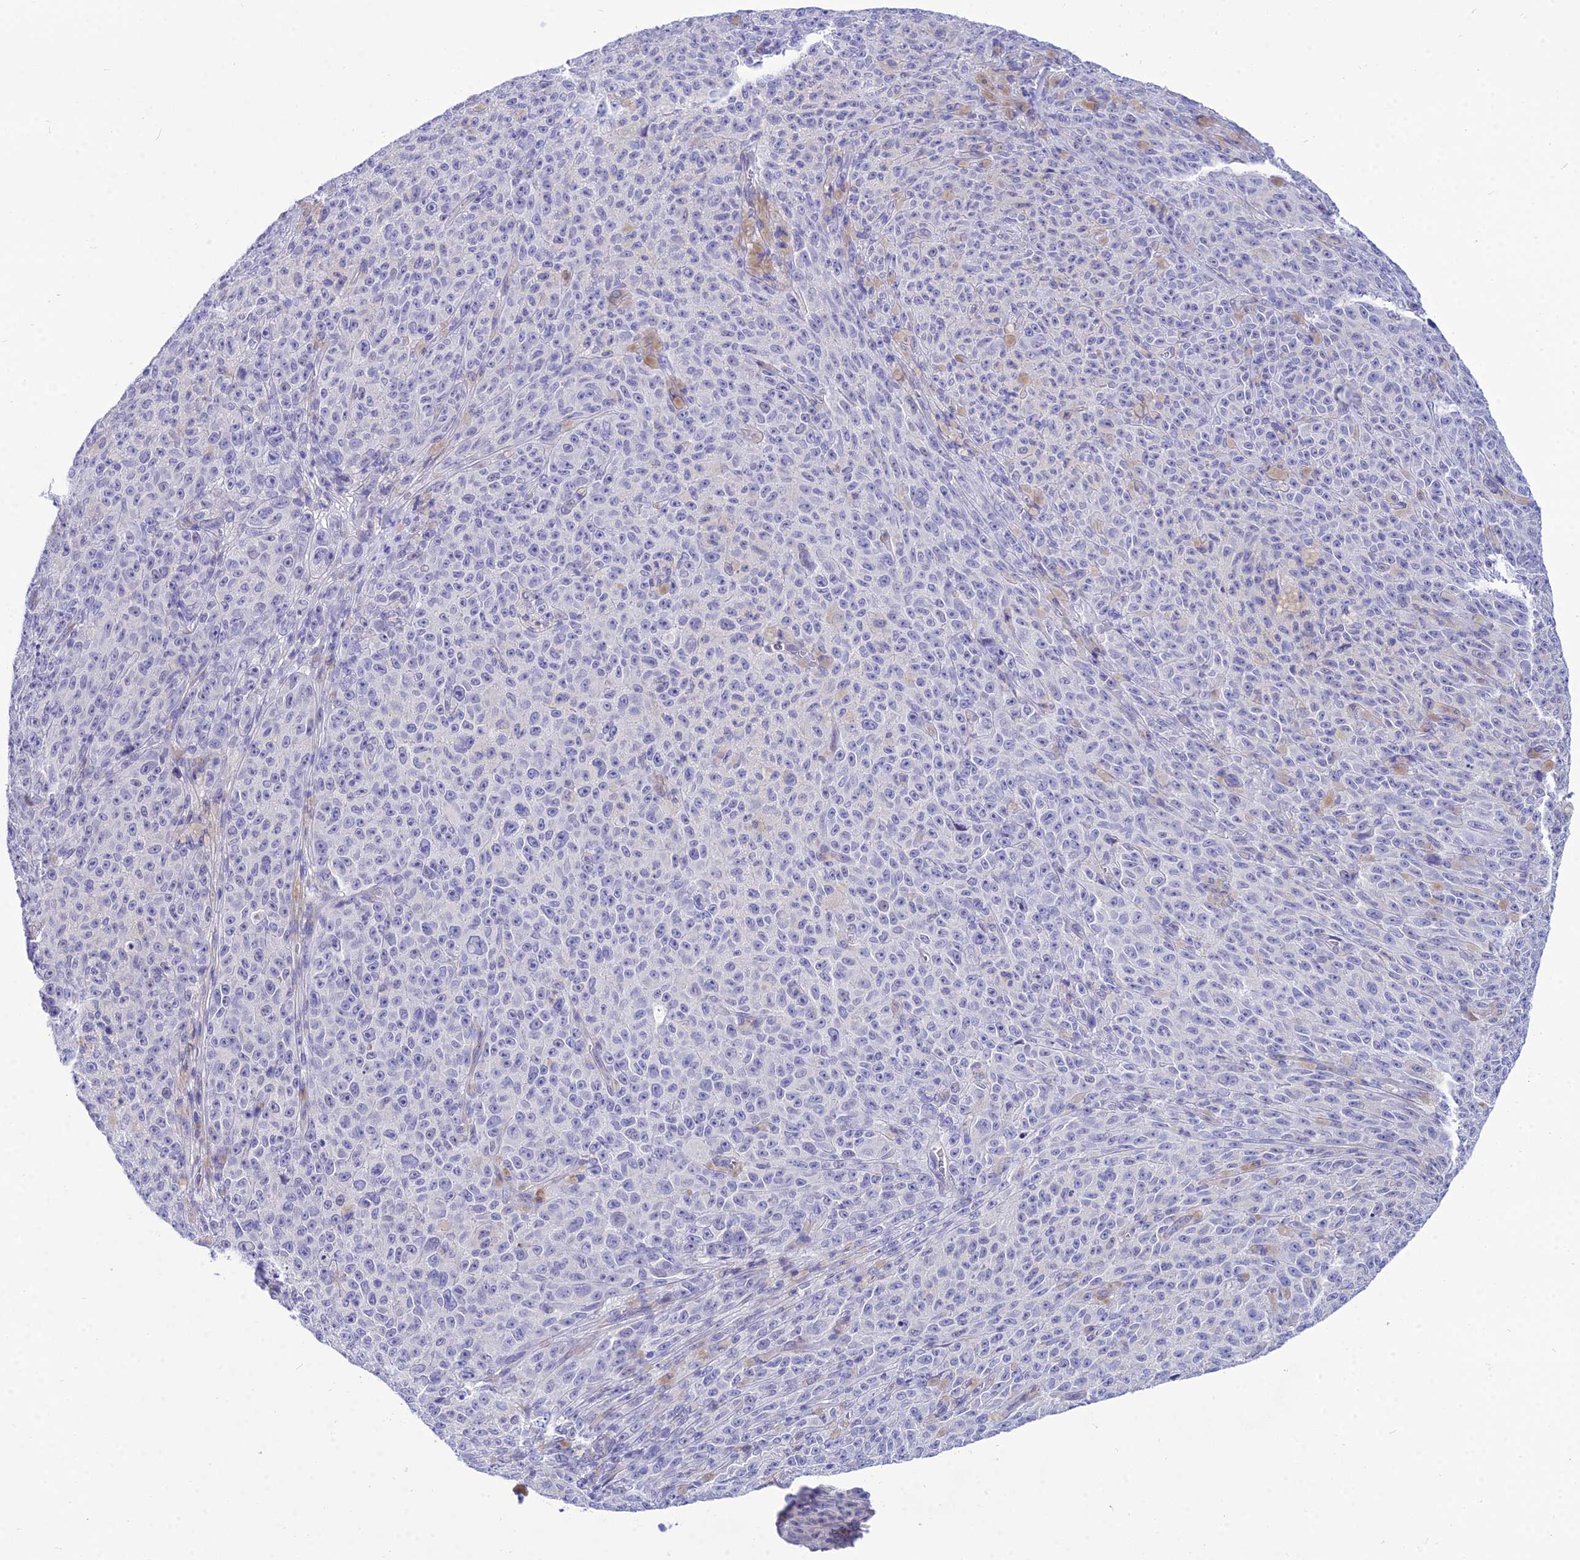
{"staining": {"intensity": "negative", "quantity": "none", "location": "none"}, "tissue": "melanoma", "cell_type": "Tumor cells", "image_type": "cancer", "snomed": [{"axis": "morphology", "description": "Malignant melanoma, NOS"}, {"axis": "topography", "description": "Skin"}], "caption": "Immunohistochemical staining of human melanoma reveals no significant expression in tumor cells.", "gene": "DEFB107A", "patient": {"sex": "female", "age": 82}}